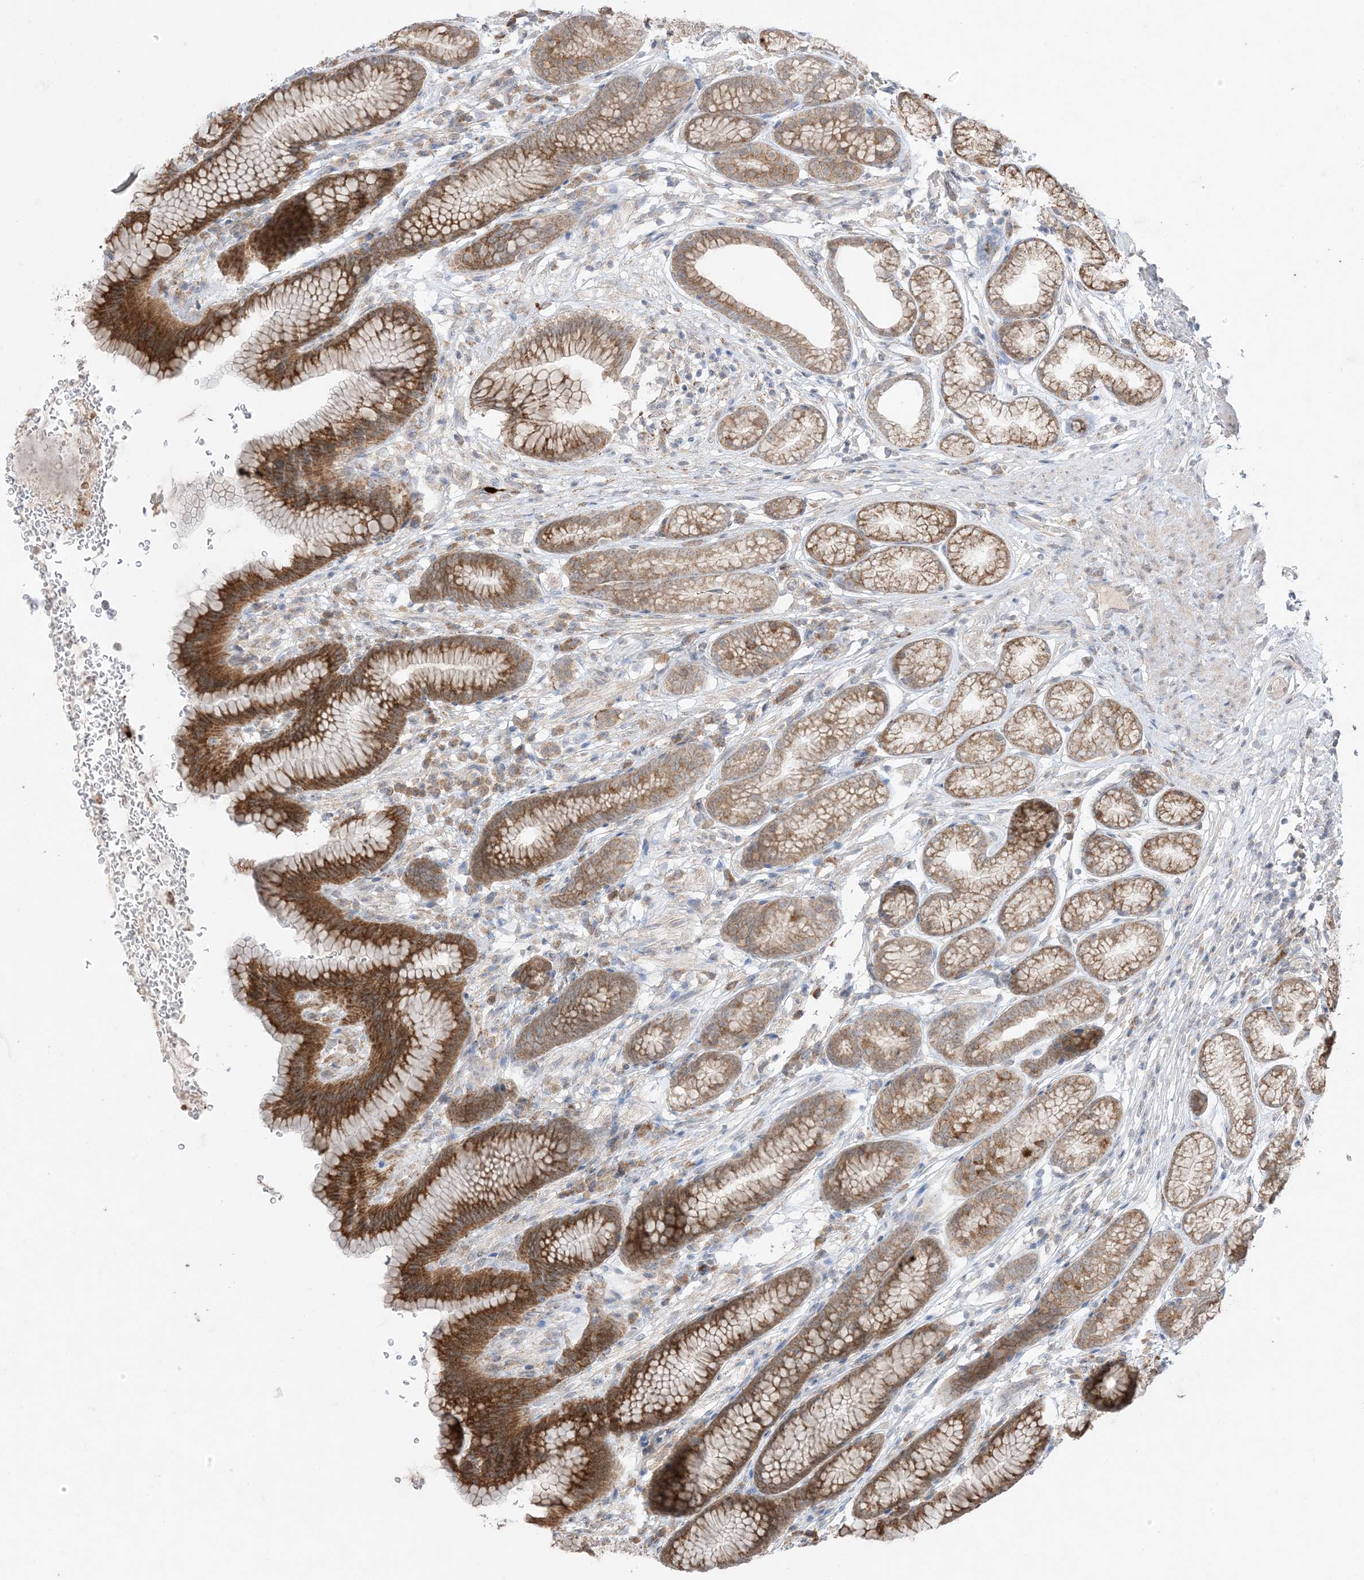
{"staining": {"intensity": "moderate", "quantity": ">75%", "location": "cytoplasmic/membranous"}, "tissue": "stomach", "cell_type": "Glandular cells", "image_type": "normal", "snomed": [{"axis": "morphology", "description": "Normal tissue, NOS"}, {"axis": "topography", "description": "Stomach"}], "caption": "A histopathology image of human stomach stained for a protein demonstrates moderate cytoplasmic/membranous brown staining in glandular cells.", "gene": "ODC1", "patient": {"sex": "male", "age": 42}}